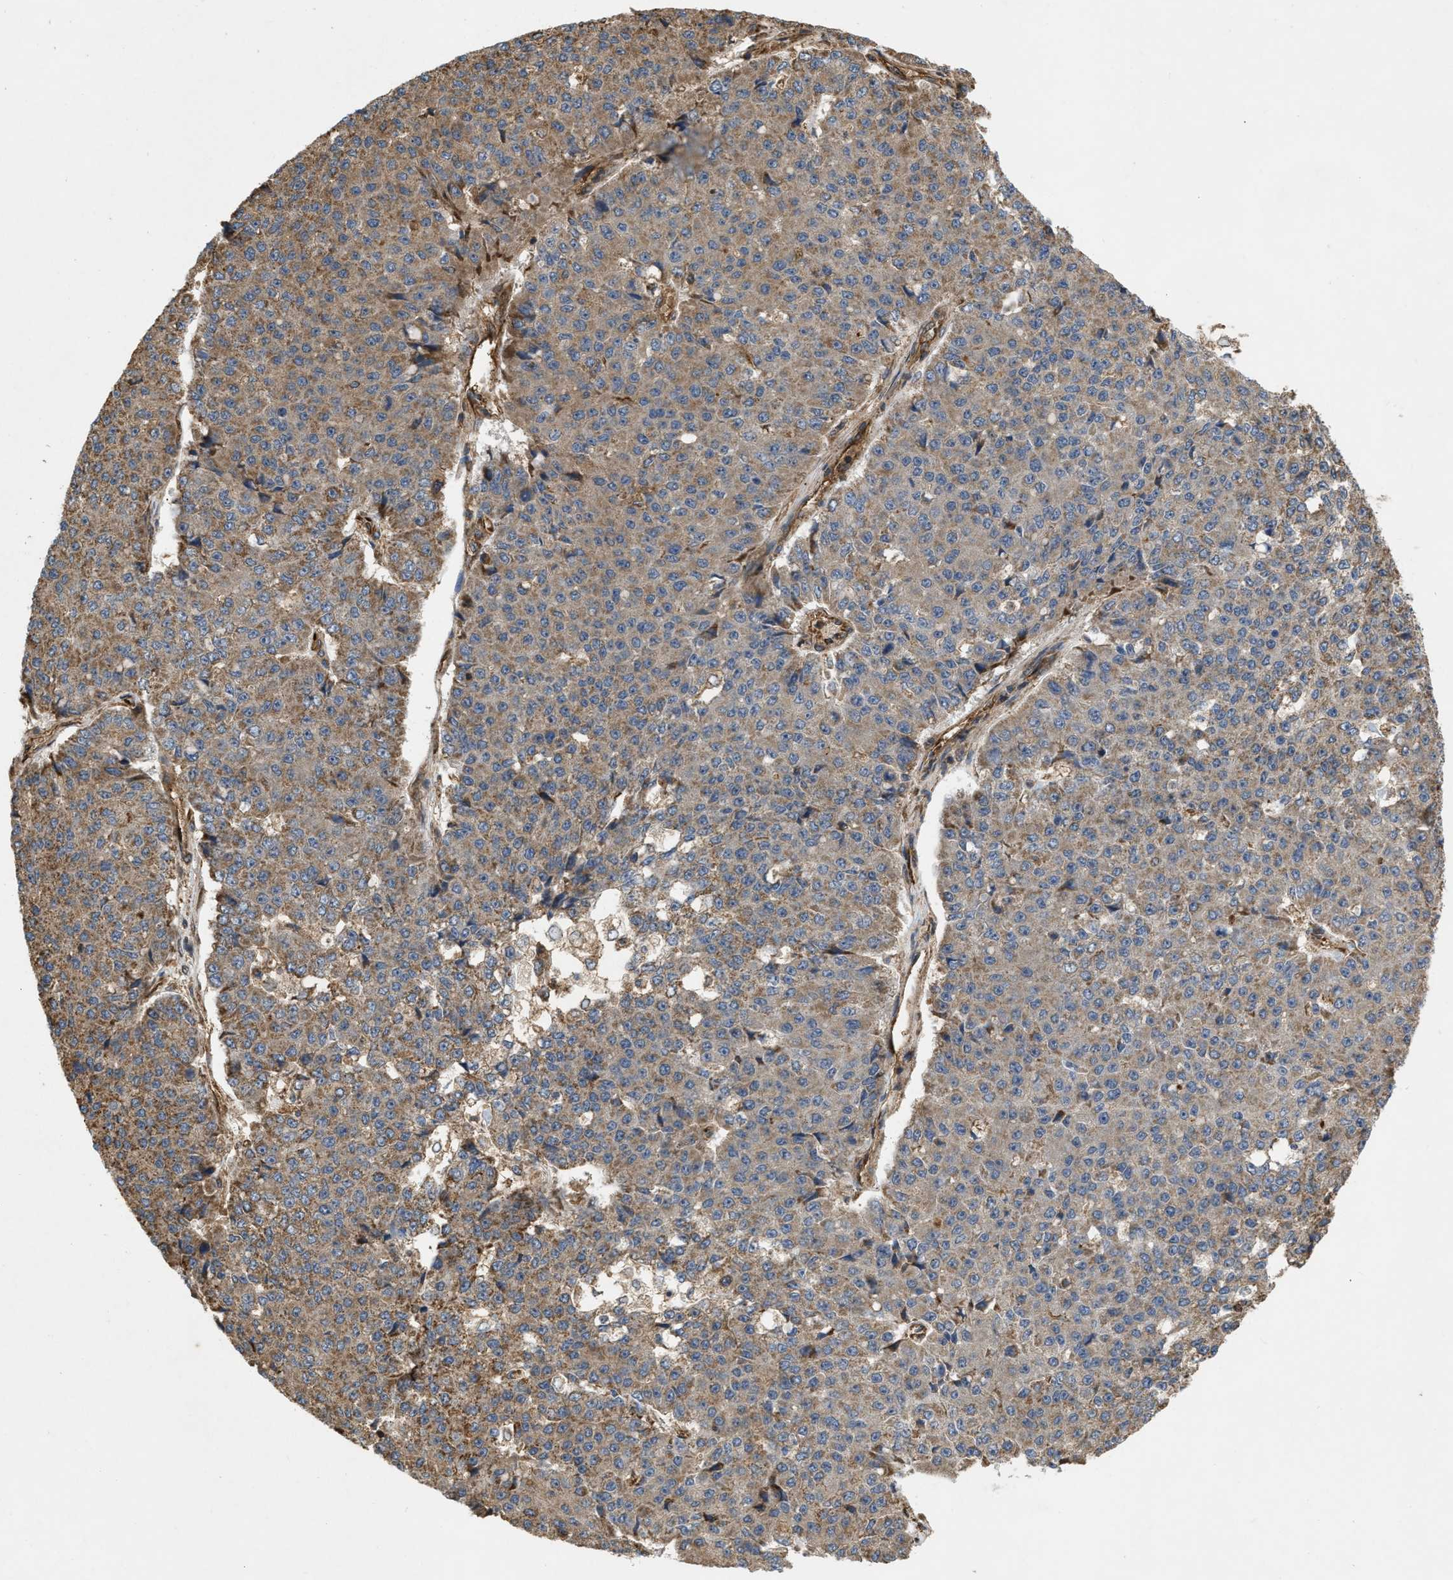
{"staining": {"intensity": "moderate", "quantity": ">75%", "location": "cytoplasmic/membranous"}, "tissue": "pancreatic cancer", "cell_type": "Tumor cells", "image_type": "cancer", "snomed": [{"axis": "morphology", "description": "Adenocarcinoma, NOS"}, {"axis": "topography", "description": "Pancreas"}], "caption": "Pancreatic cancer (adenocarcinoma) stained with a brown dye shows moderate cytoplasmic/membranous positive expression in about >75% of tumor cells.", "gene": "GNB4", "patient": {"sex": "male", "age": 50}}